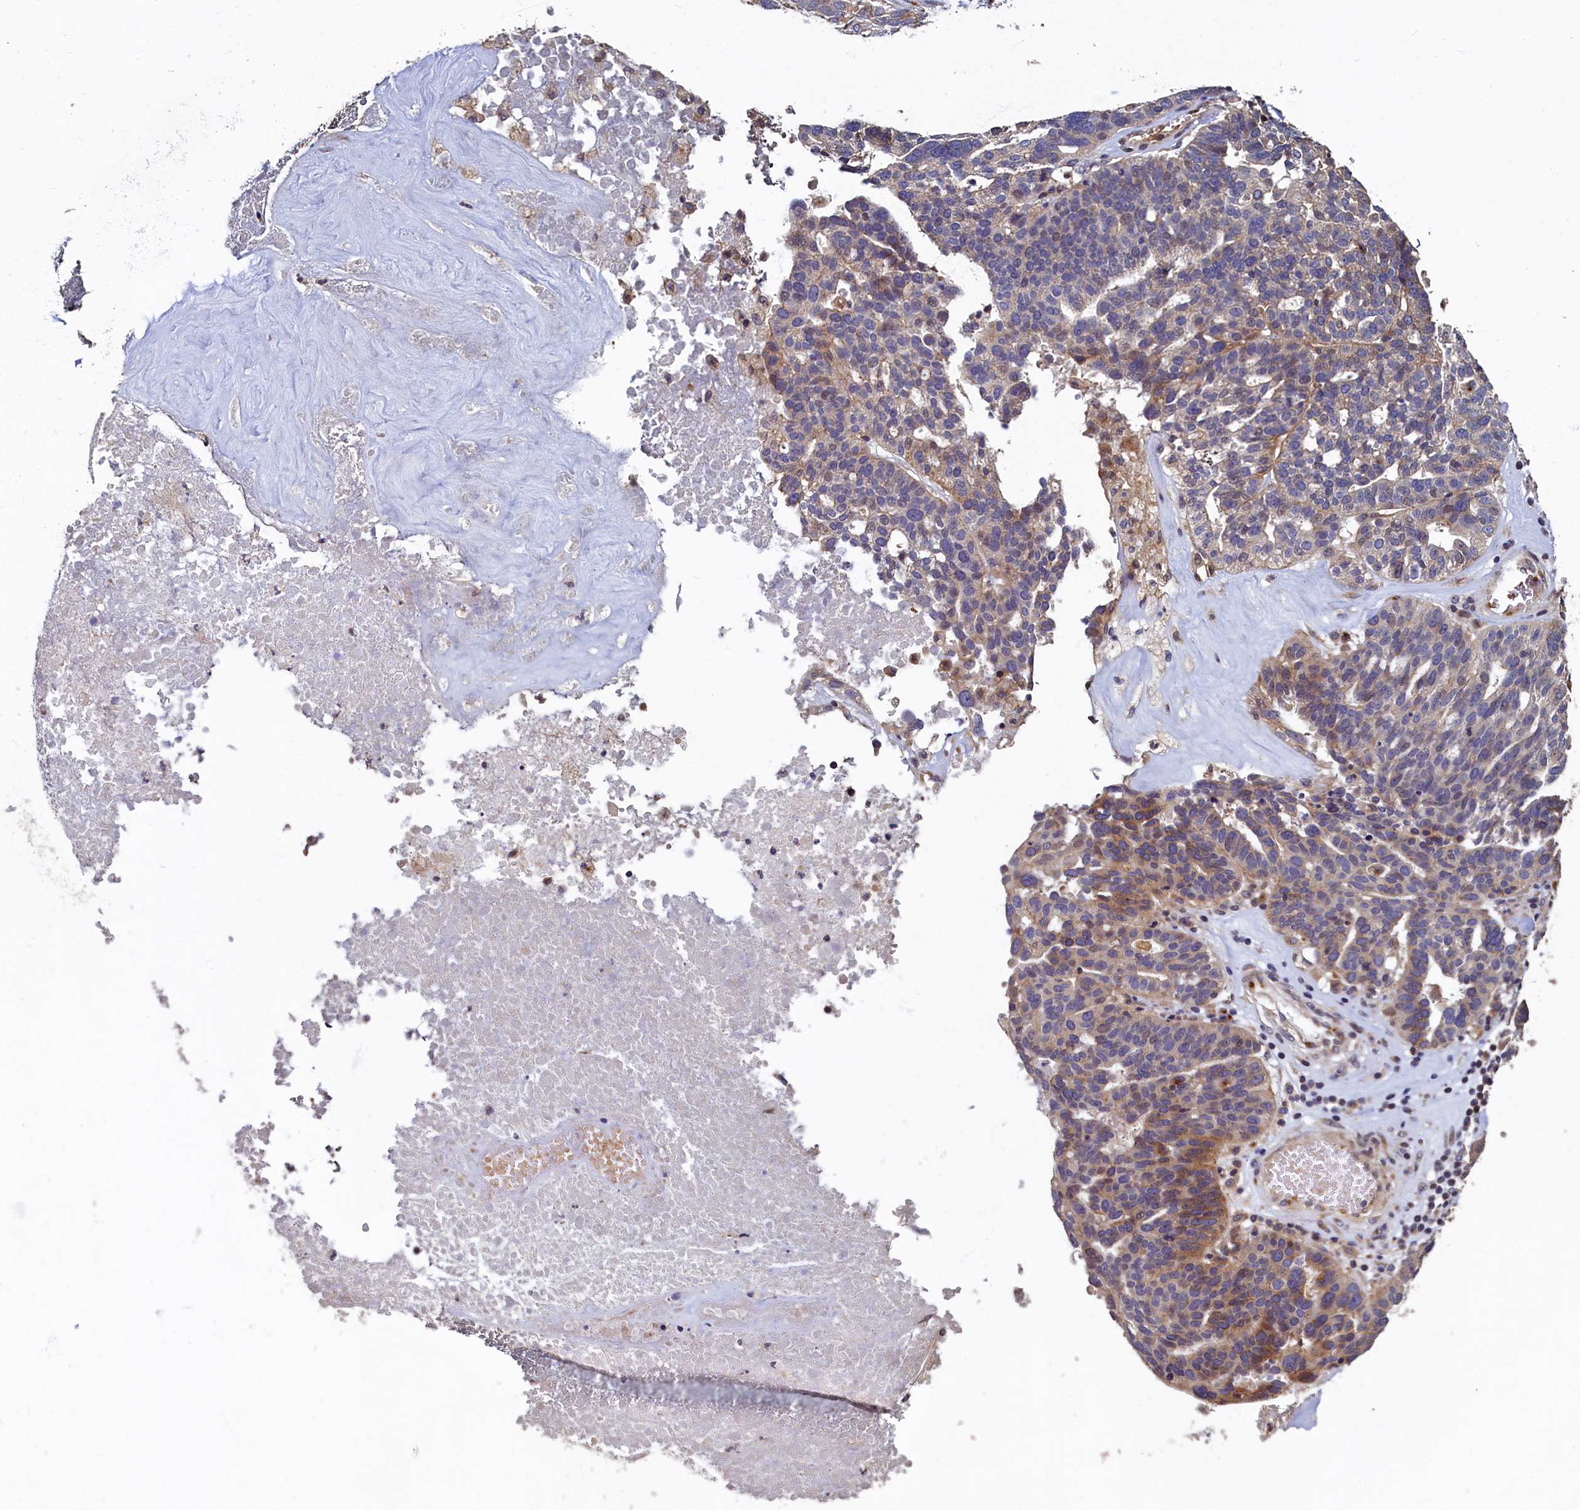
{"staining": {"intensity": "moderate", "quantity": "<25%", "location": "cytoplasmic/membranous"}, "tissue": "ovarian cancer", "cell_type": "Tumor cells", "image_type": "cancer", "snomed": [{"axis": "morphology", "description": "Cystadenocarcinoma, serous, NOS"}, {"axis": "topography", "description": "Ovary"}], "caption": "Immunohistochemical staining of ovarian cancer exhibits moderate cytoplasmic/membranous protein positivity in about <25% of tumor cells.", "gene": "TMEM181", "patient": {"sex": "female", "age": 59}}